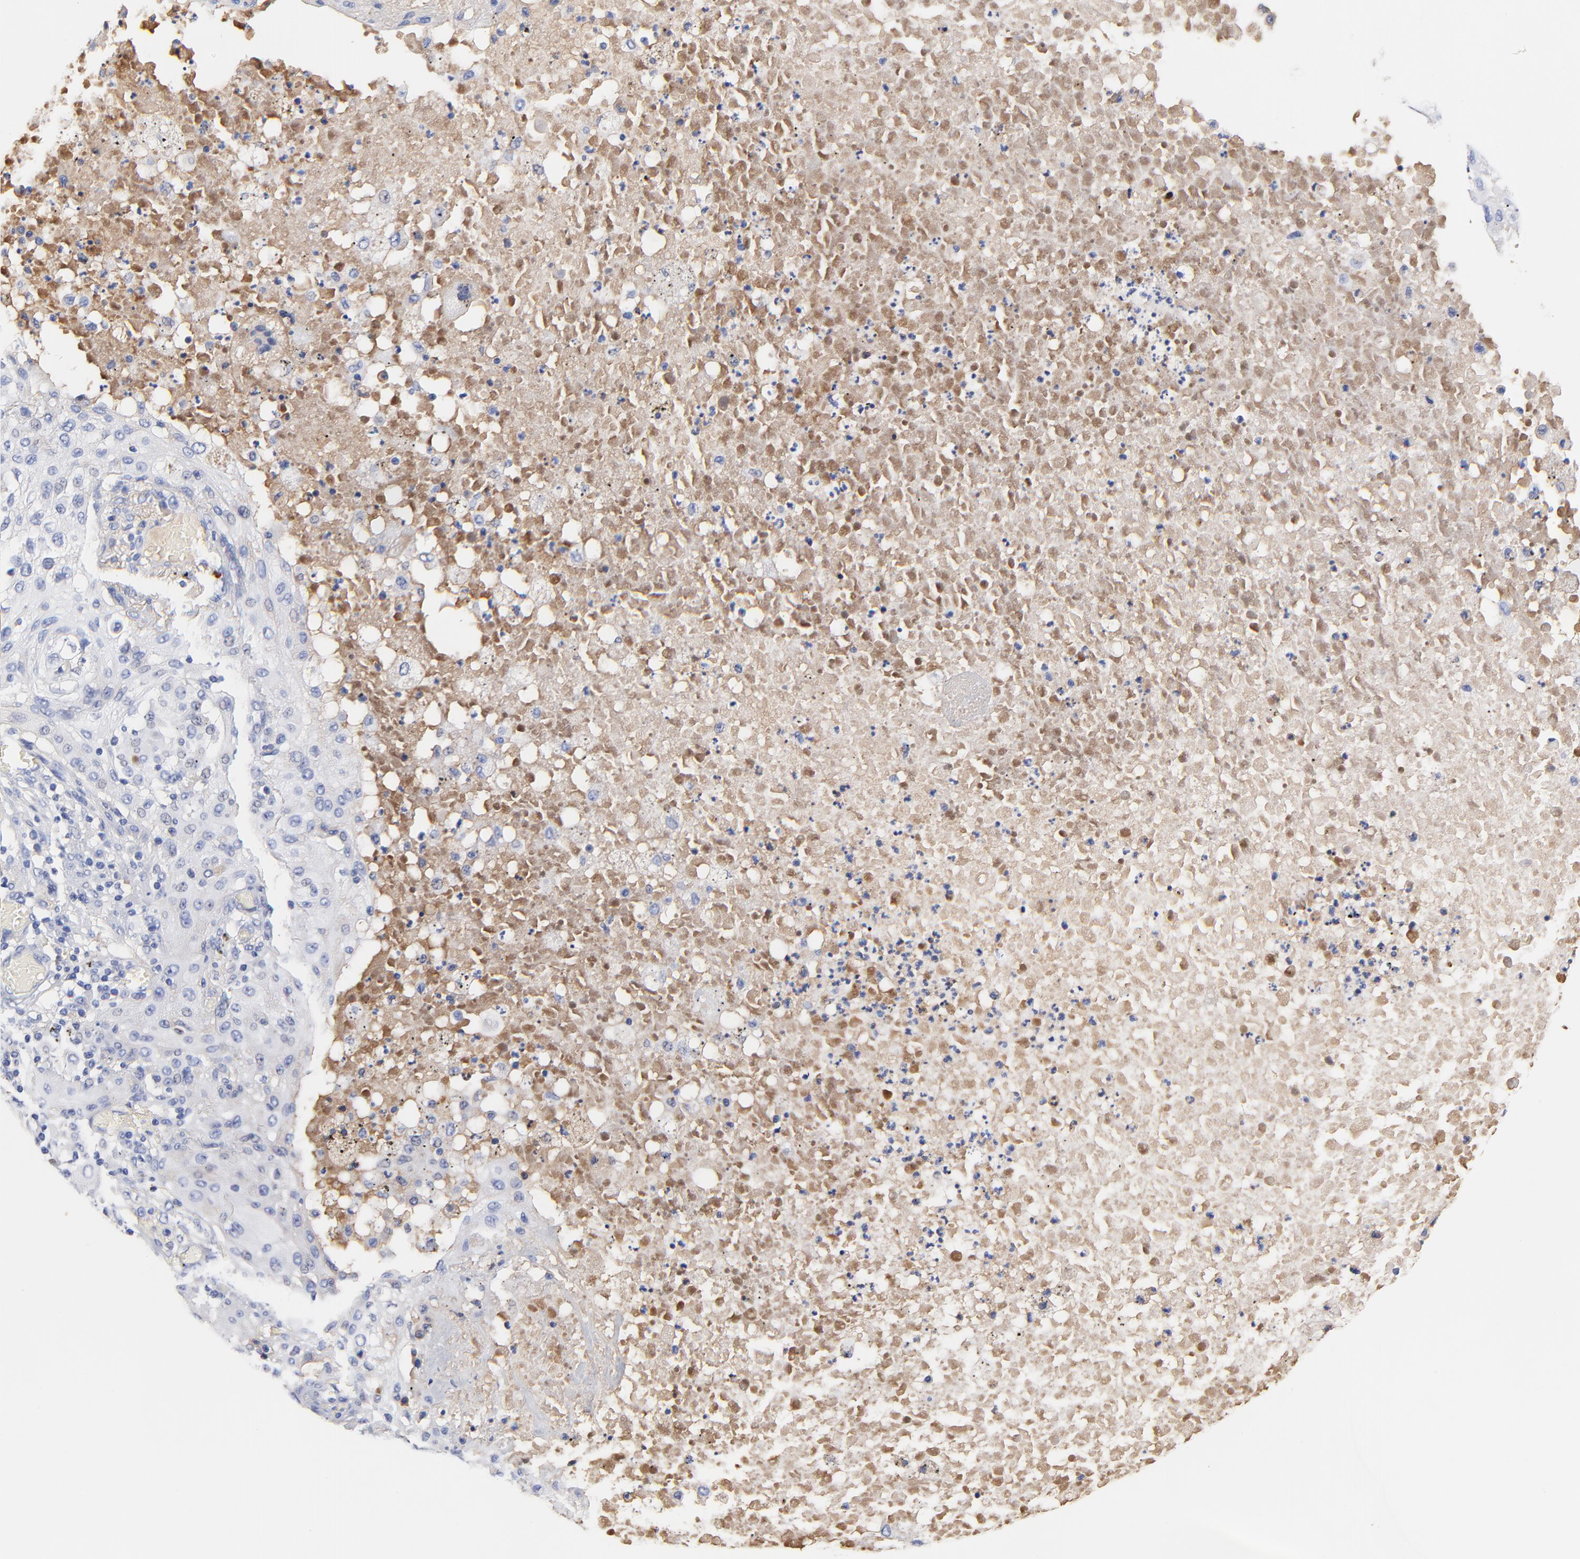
{"staining": {"intensity": "negative", "quantity": "none", "location": "none"}, "tissue": "lung cancer", "cell_type": "Tumor cells", "image_type": "cancer", "snomed": [{"axis": "morphology", "description": "Squamous cell carcinoma, NOS"}, {"axis": "topography", "description": "Lung"}], "caption": "Immunohistochemical staining of lung cancer (squamous cell carcinoma) demonstrates no significant staining in tumor cells. The staining was performed using DAB (3,3'-diaminobenzidine) to visualize the protein expression in brown, while the nuclei were stained in blue with hematoxylin (Magnification: 20x).", "gene": "IGLV3-10", "patient": {"sex": "female", "age": 47}}